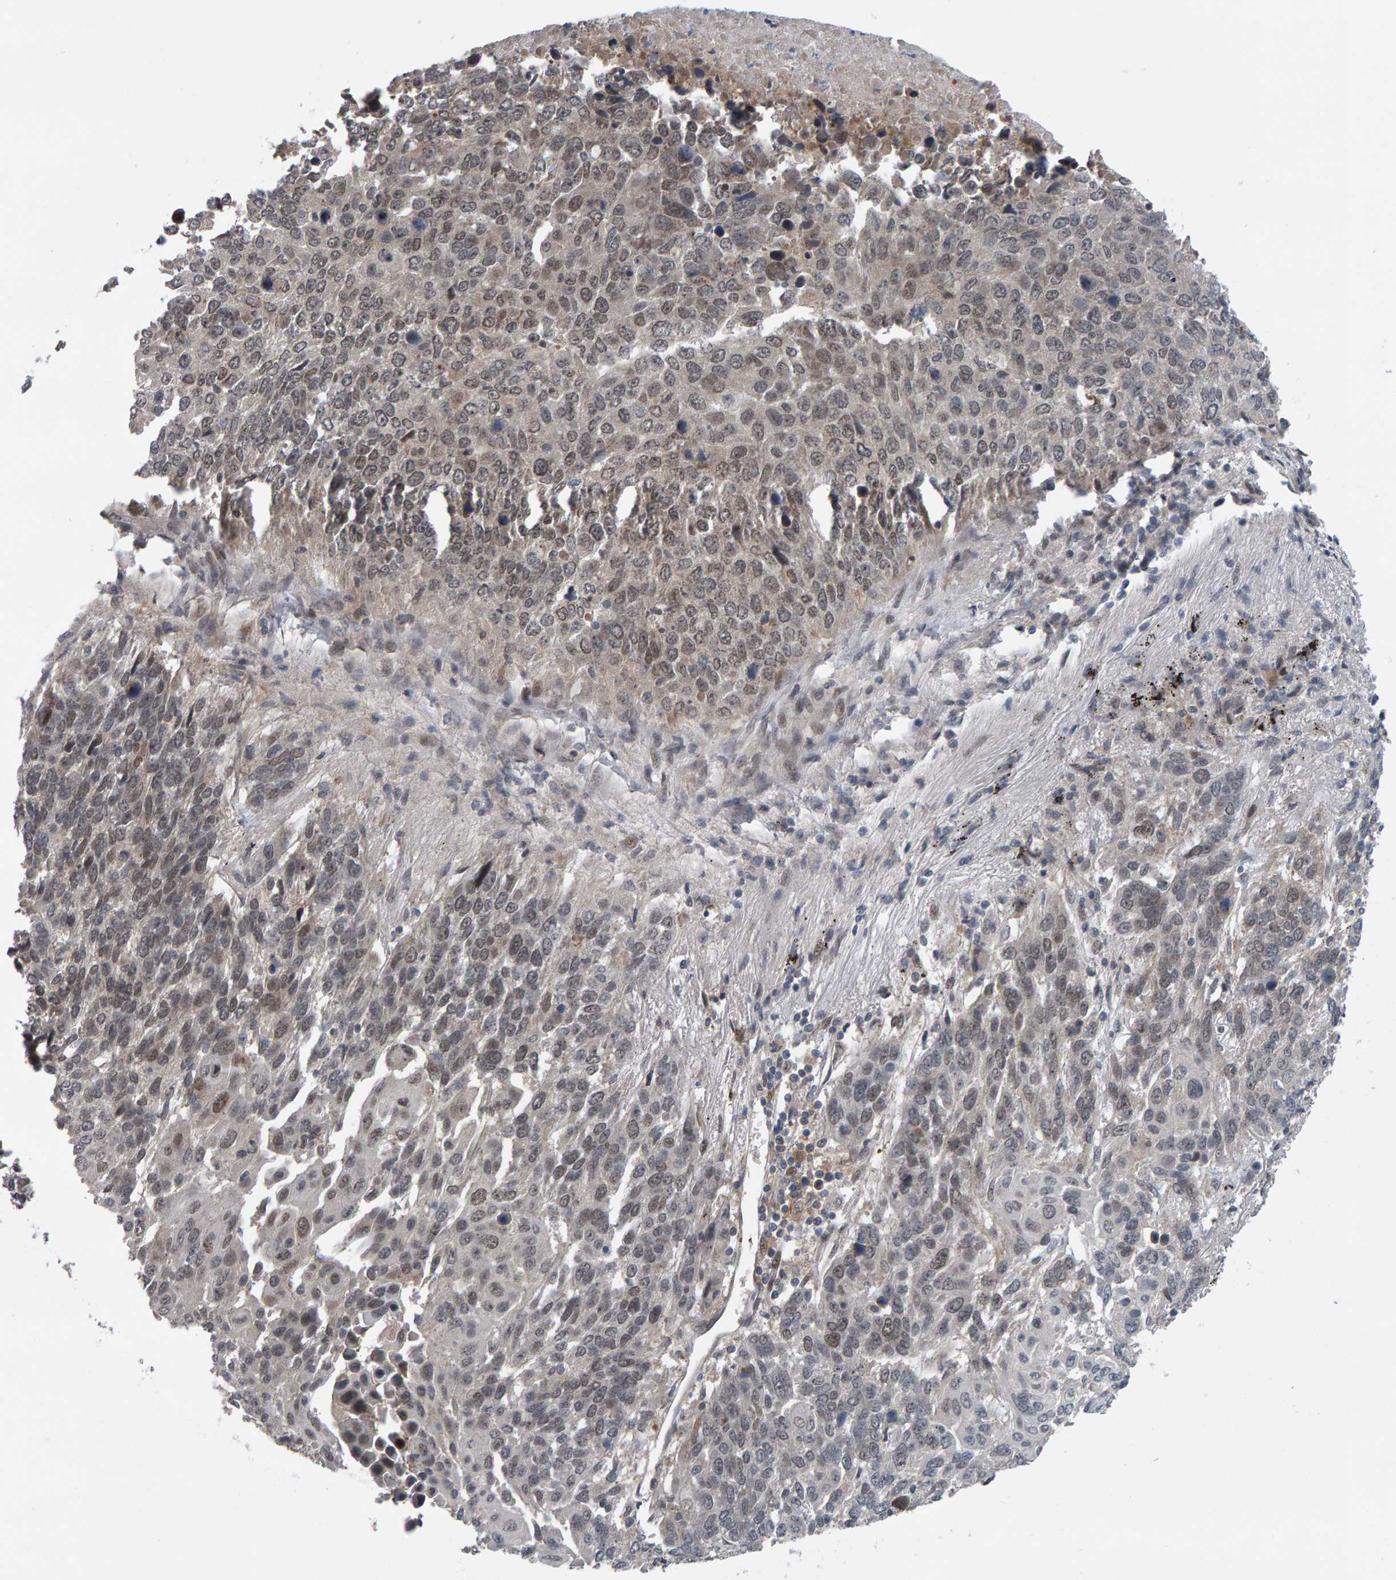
{"staining": {"intensity": "weak", "quantity": "25%-75%", "location": "cytoplasmic/membranous,nuclear"}, "tissue": "lung cancer", "cell_type": "Tumor cells", "image_type": "cancer", "snomed": [{"axis": "morphology", "description": "Squamous cell carcinoma, NOS"}, {"axis": "topography", "description": "Lung"}], "caption": "A photomicrograph of human squamous cell carcinoma (lung) stained for a protein exhibits weak cytoplasmic/membranous and nuclear brown staining in tumor cells.", "gene": "COASY", "patient": {"sex": "male", "age": 66}}